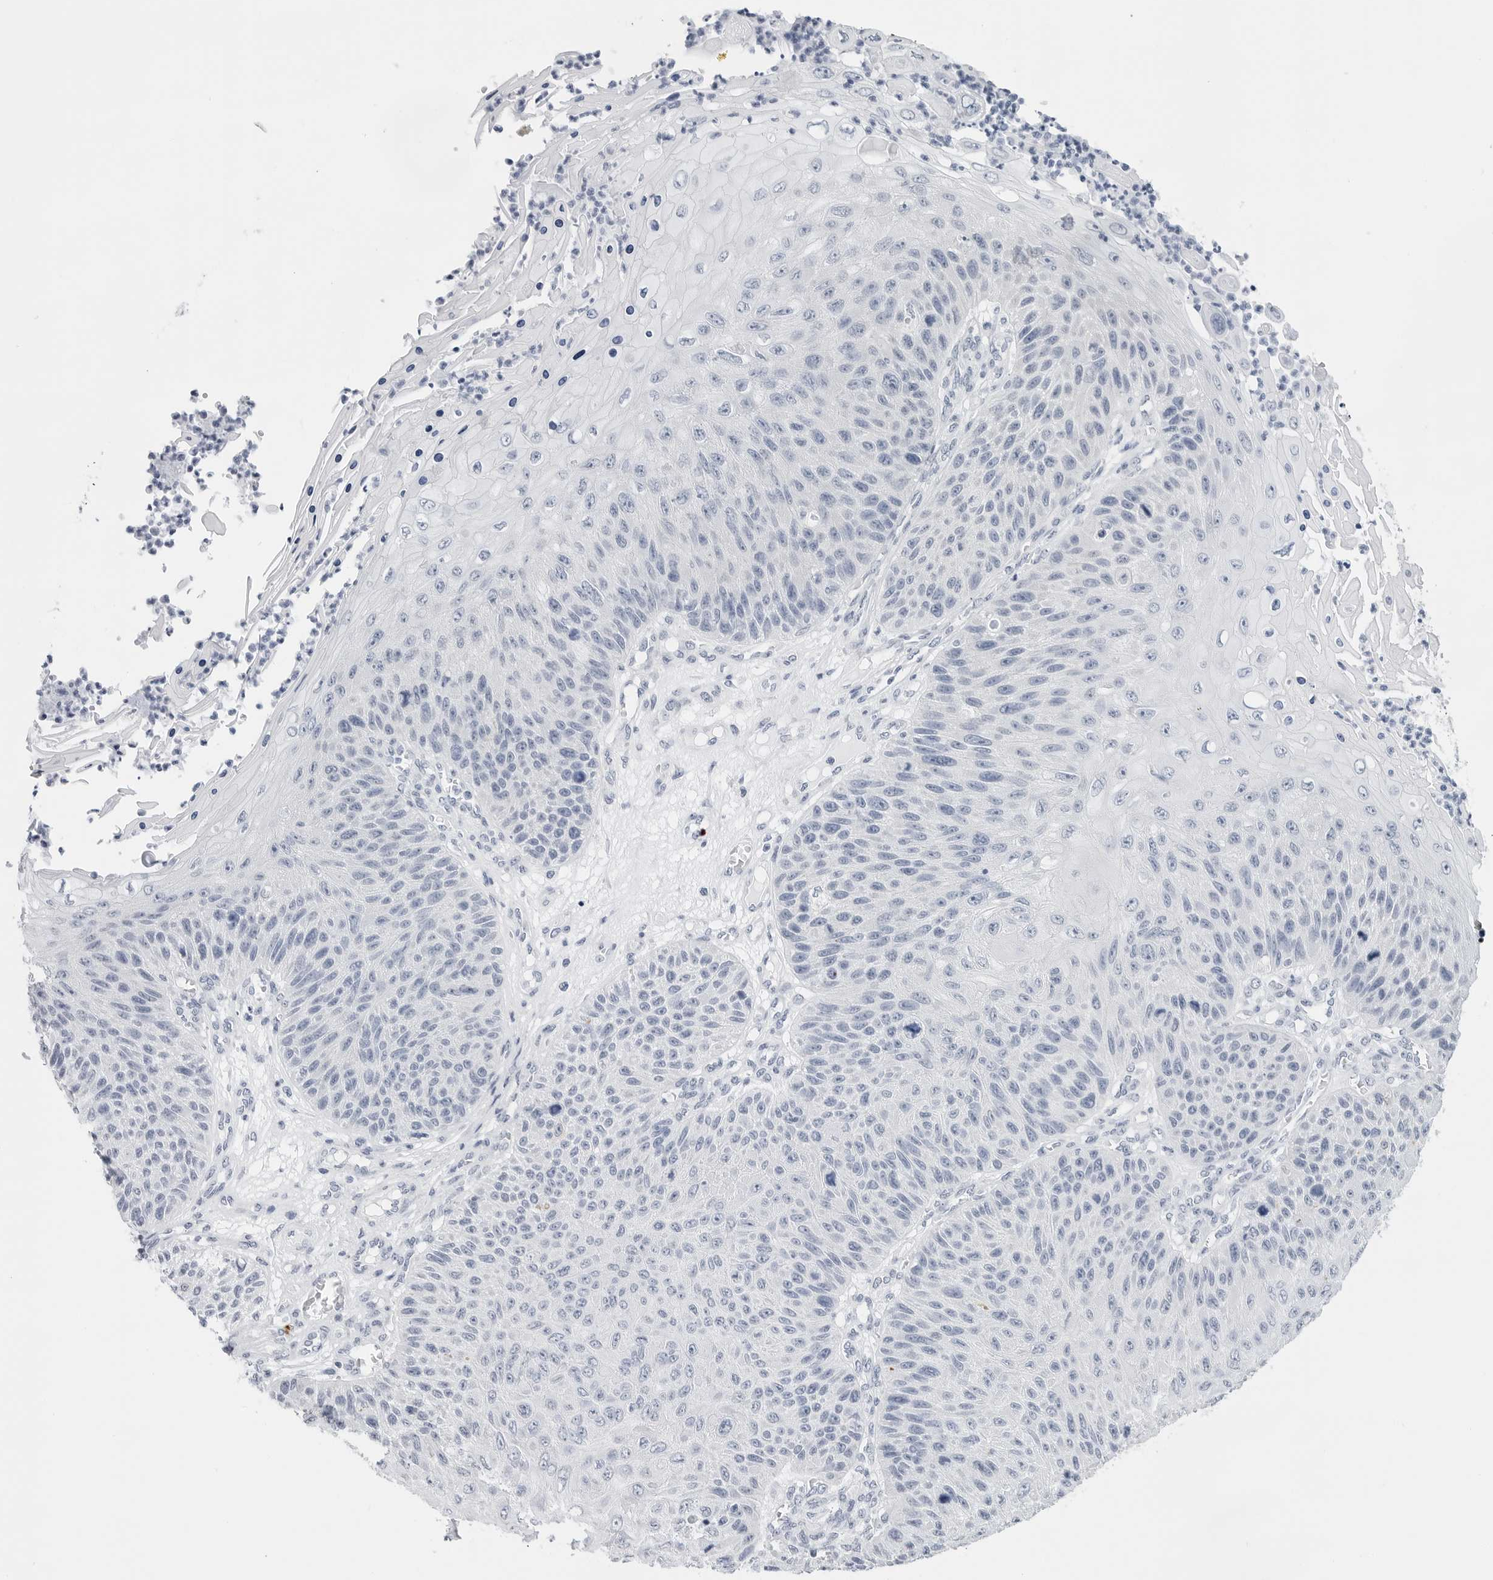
{"staining": {"intensity": "negative", "quantity": "none", "location": "none"}, "tissue": "skin cancer", "cell_type": "Tumor cells", "image_type": "cancer", "snomed": [{"axis": "morphology", "description": "Squamous cell carcinoma, NOS"}, {"axis": "topography", "description": "Skin"}], "caption": "Immunohistochemical staining of squamous cell carcinoma (skin) exhibits no significant positivity in tumor cells.", "gene": "HSPB7", "patient": {"sex": "female", "age": 88}}